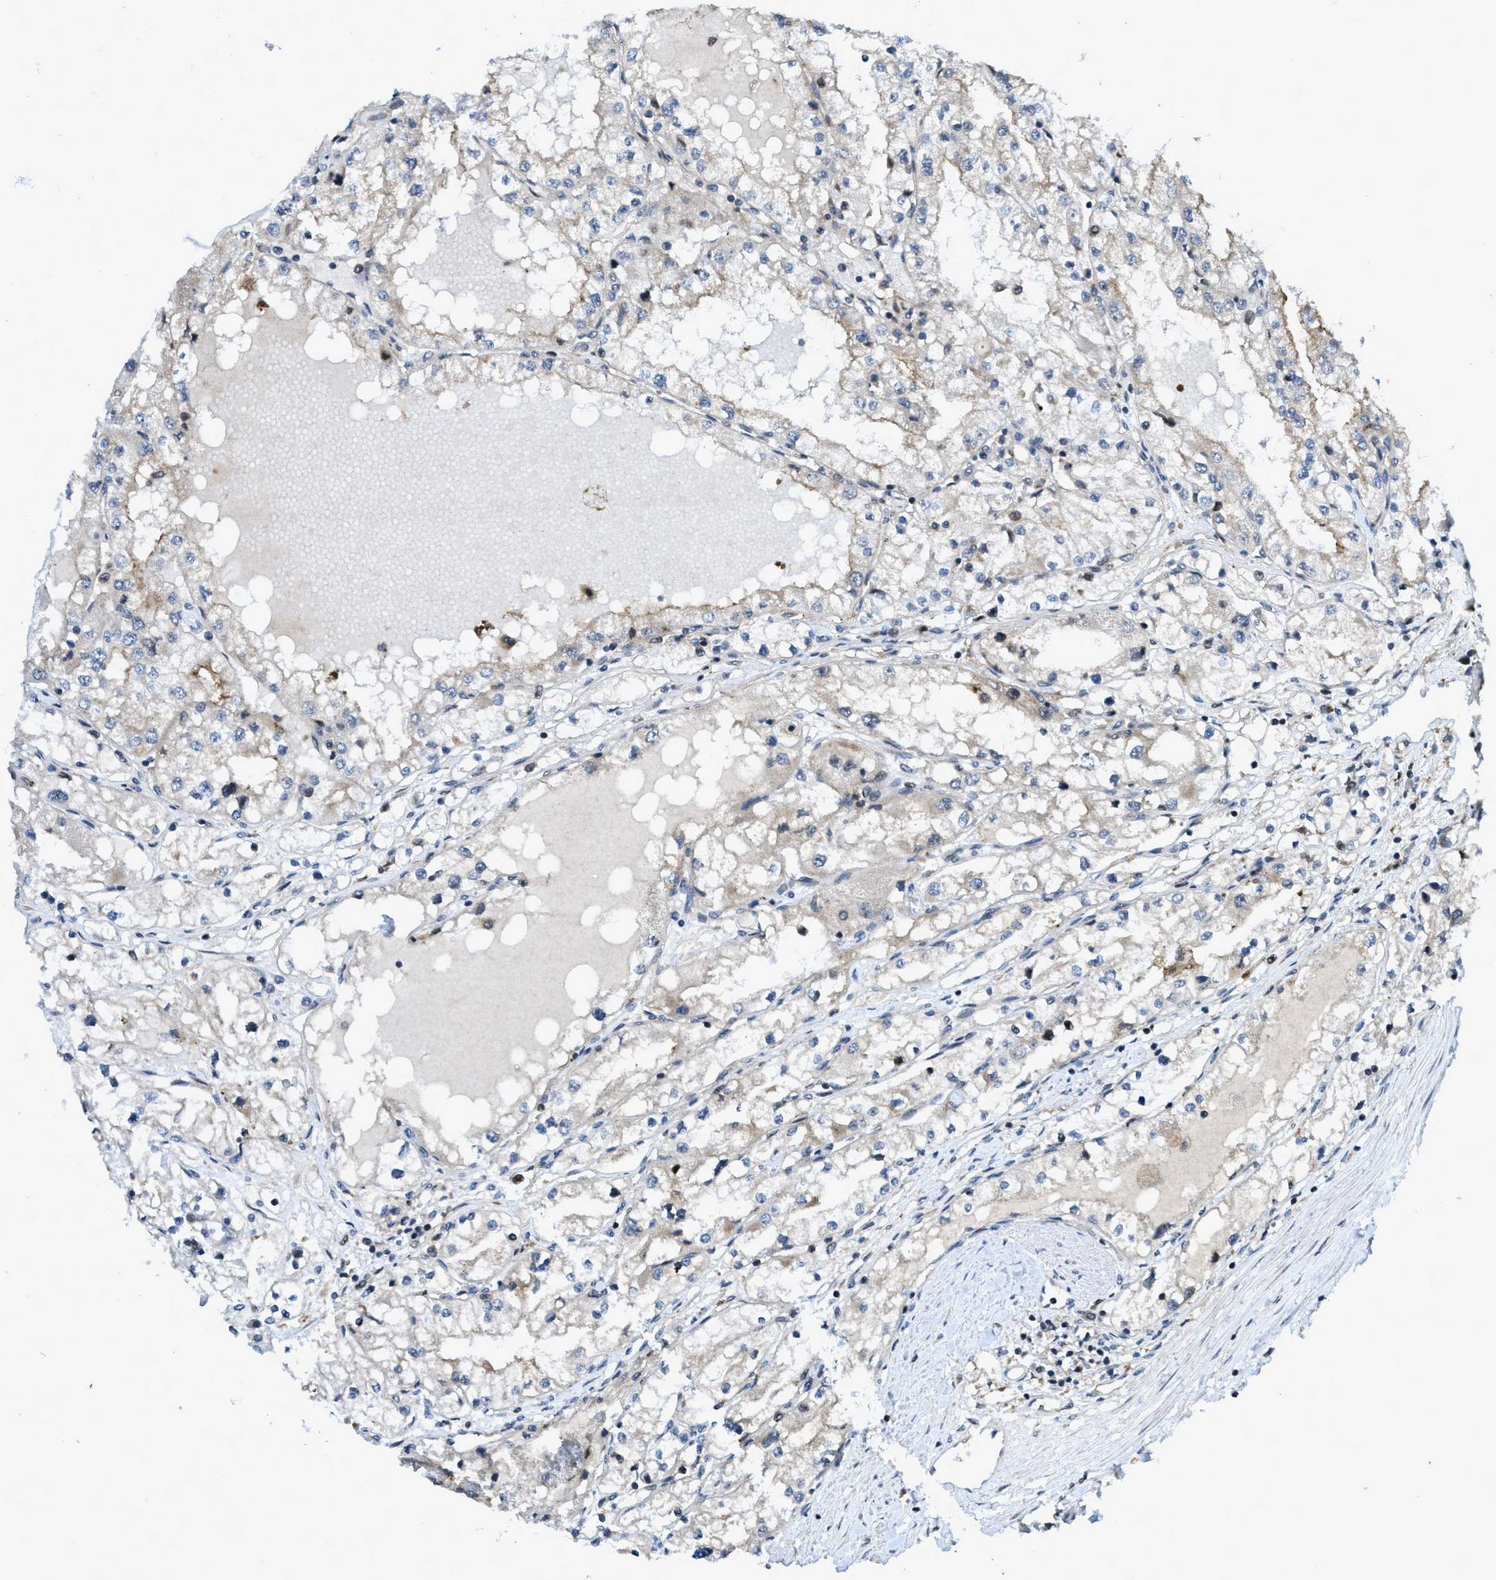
{"staining": {"intensity": "weak", "quantity": "<25%", "location": "cytoplasmic/membranous"}, "tissue": "renal cancer", "cell_type": "Tumor cells", "image_type": "cancer", "snomed": [{"axis": "morphology", "description": "Adenocarcinoma, NOS"}, {"axis": "topography", "description": "Kidney"}], "caption": "An immunohistochemistry (IHC) image of renal adenocarcinoma is shown. There is no staining in tumor cells of renal adenocarcinoma.", "gene": "DNAJC28", "patient": {"sex": "male", "age": 68}}